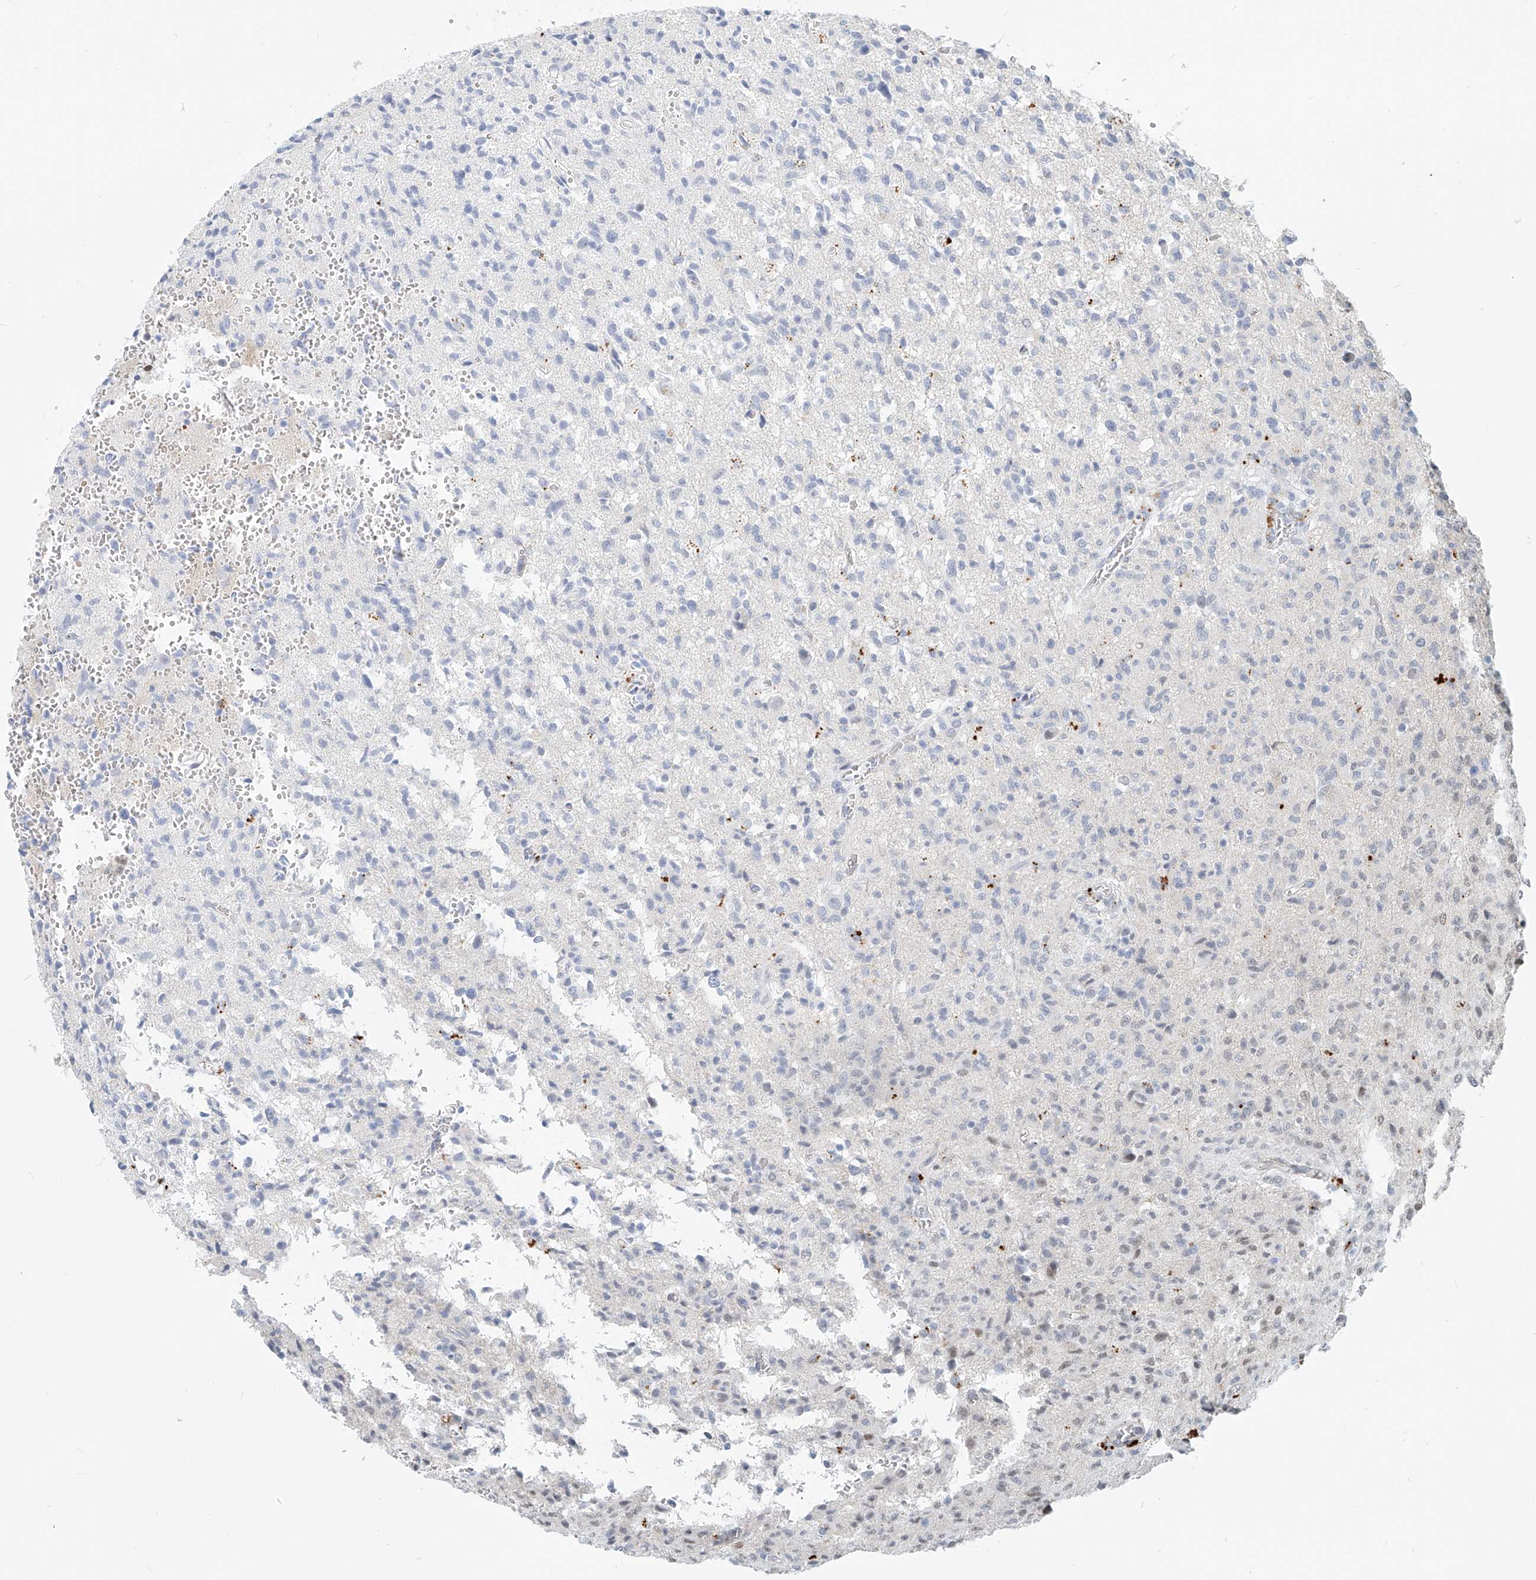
{"staining": {"intensity": "moderate", "quantity": "<25%", "location": "nuclear"}, "tissue": "glioma", "cell_type": "Tumor cells", "image_type": "cancer", "snomed": [{"axis": "morphology", "description": "Glioma, malignant, High grade"}, {"axis": "topography", "description": "Brain"}], "caption": "Glioma stained for a protein demonstrates moderate nuclear positivity in tumor cells. (Brightfield microscopy of DAB IHC at high magnification).", "gene": "SASH1", "patient": {"sex": "female", "age": 57}}